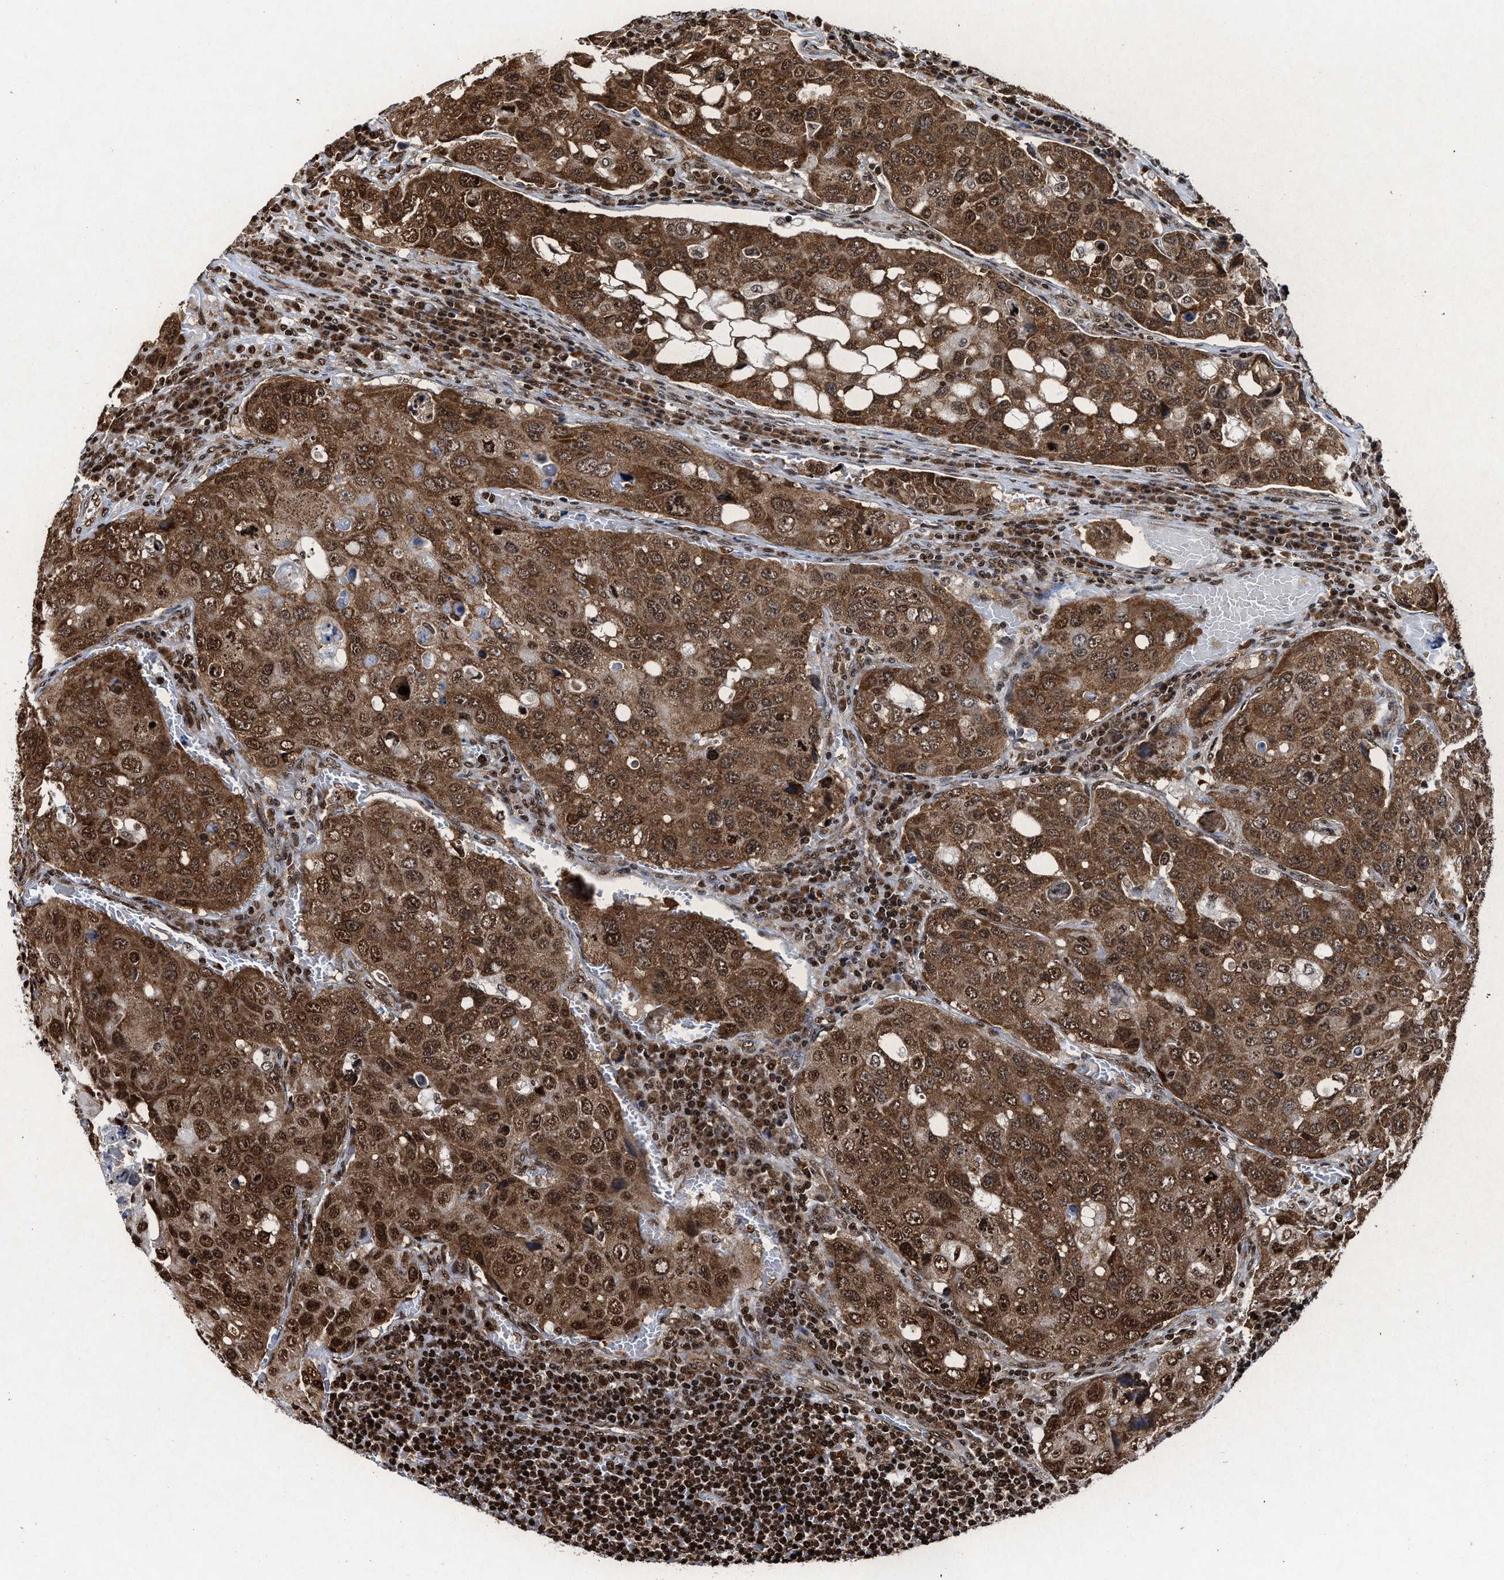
{"staining": {"intensity": "strong", "quantity": ">75%", "location": "cytoplasmic/membranous,nuclear"}, "tissue": "urothelial cancer", "cell_type": "Tumor cells", "image_type": "cancer", "snomed": [{"axis": "morphology", "description": "Urothelial carcinoma, High grade"}, {"axis": "topography", "description": "Lymph node"}, {"axis": "topography", "description": "Urinary bladder"}], "caption": "This is an image of immunohistochemistry staining of high-grade urothelial carcinoma, which shows strong staining in the cytoplasmic/membranous and nuclear of tumor cells.", "gene": "ALYREF", "patient": {"sex": "male", "age": 51}}